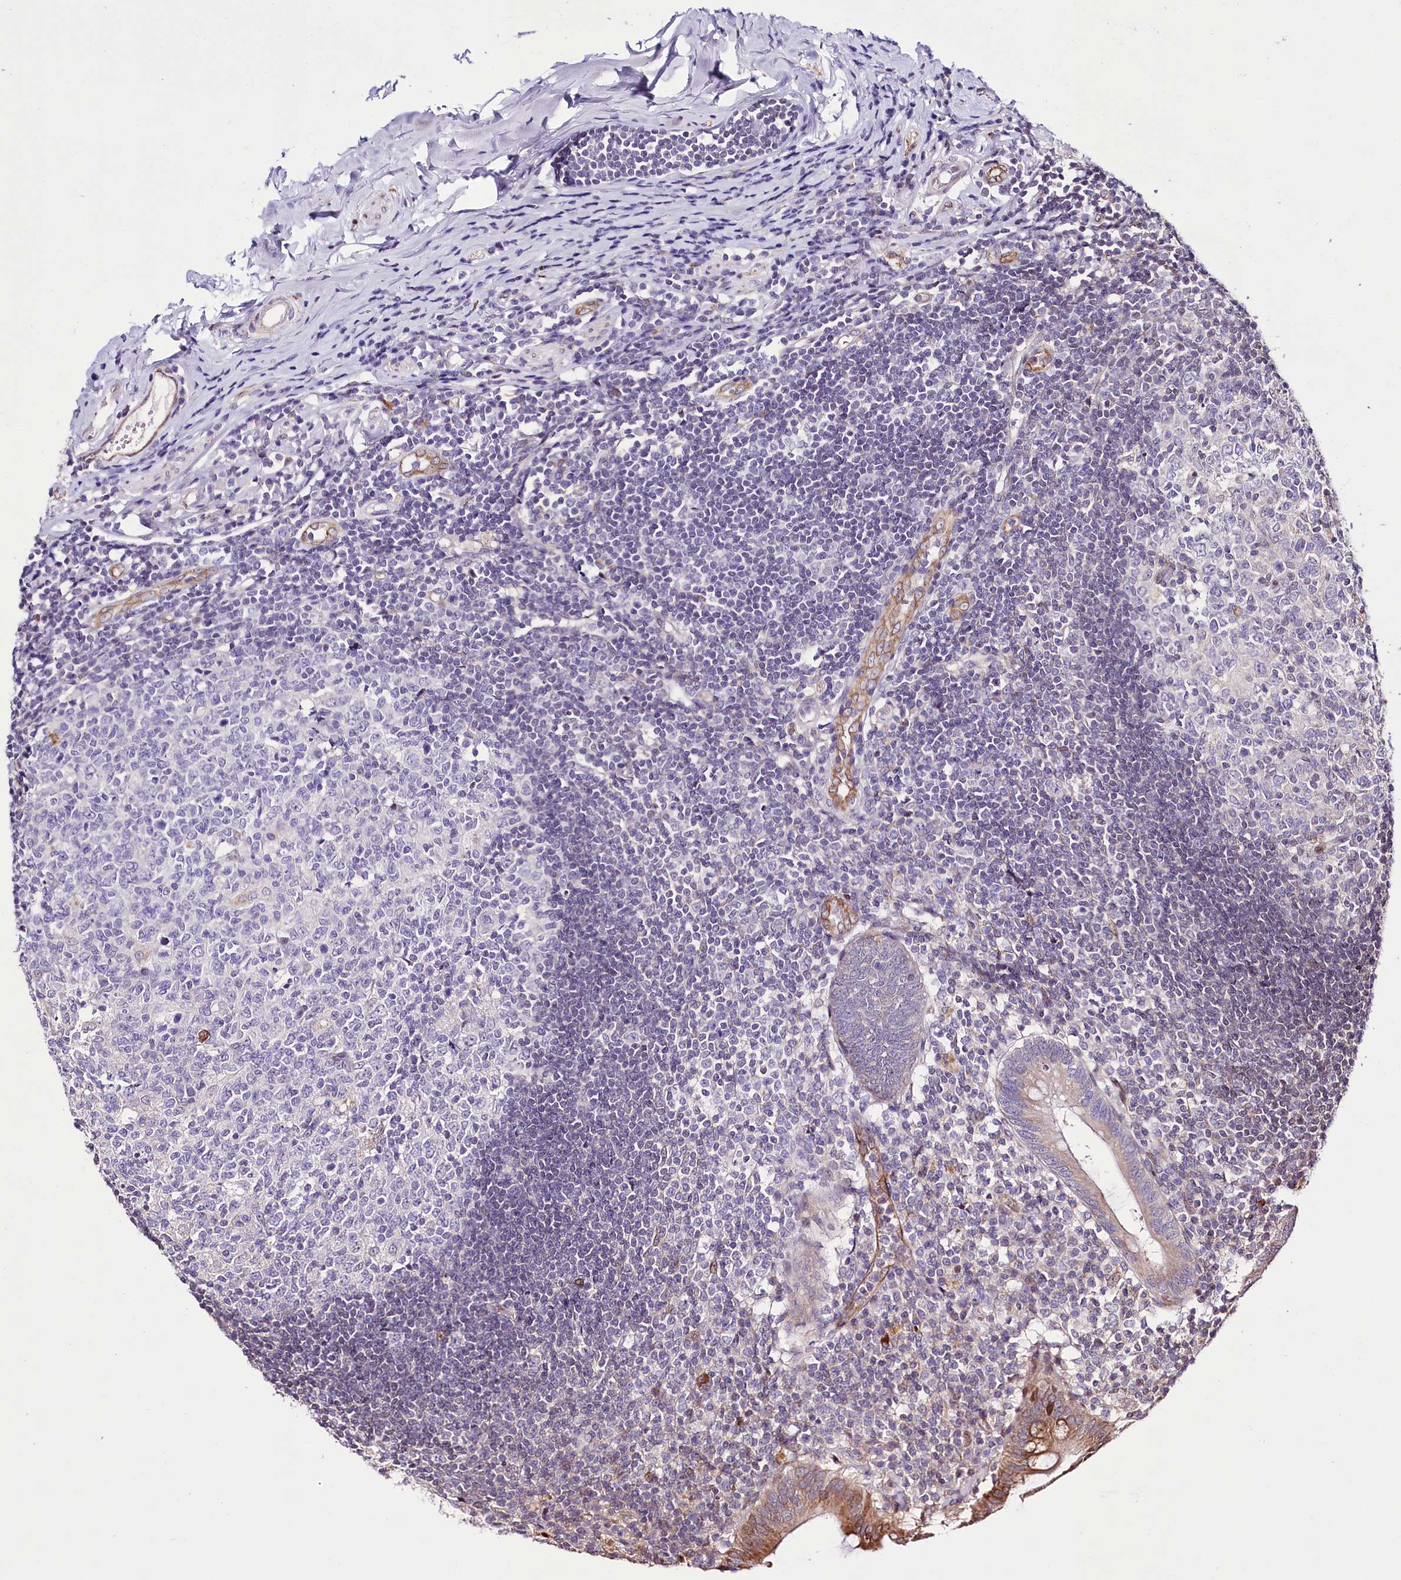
{"staining": {"intensity": "moderate", "quantity": "<25%", "location": "cytoplasmic/membranous"}, "tissue": "appendix", "cell_type": "Glandular cells", "image_type": "normal", "snomed": [{"axis": "morphology", "description": "Normal tissue, NOS"}, {"axis": "topography", "description": "Appendix"}], "caption": "This image displays normal appendix stained with immunohistochemistry (IHC) to label a protein in brown. The cytoplasmic/membranous of glandular cells show moderate positivity for the protein. Nuclei are counter-stained blue.", "gene": "CUTC", "patient": {"sex": "female", "age": 54}}